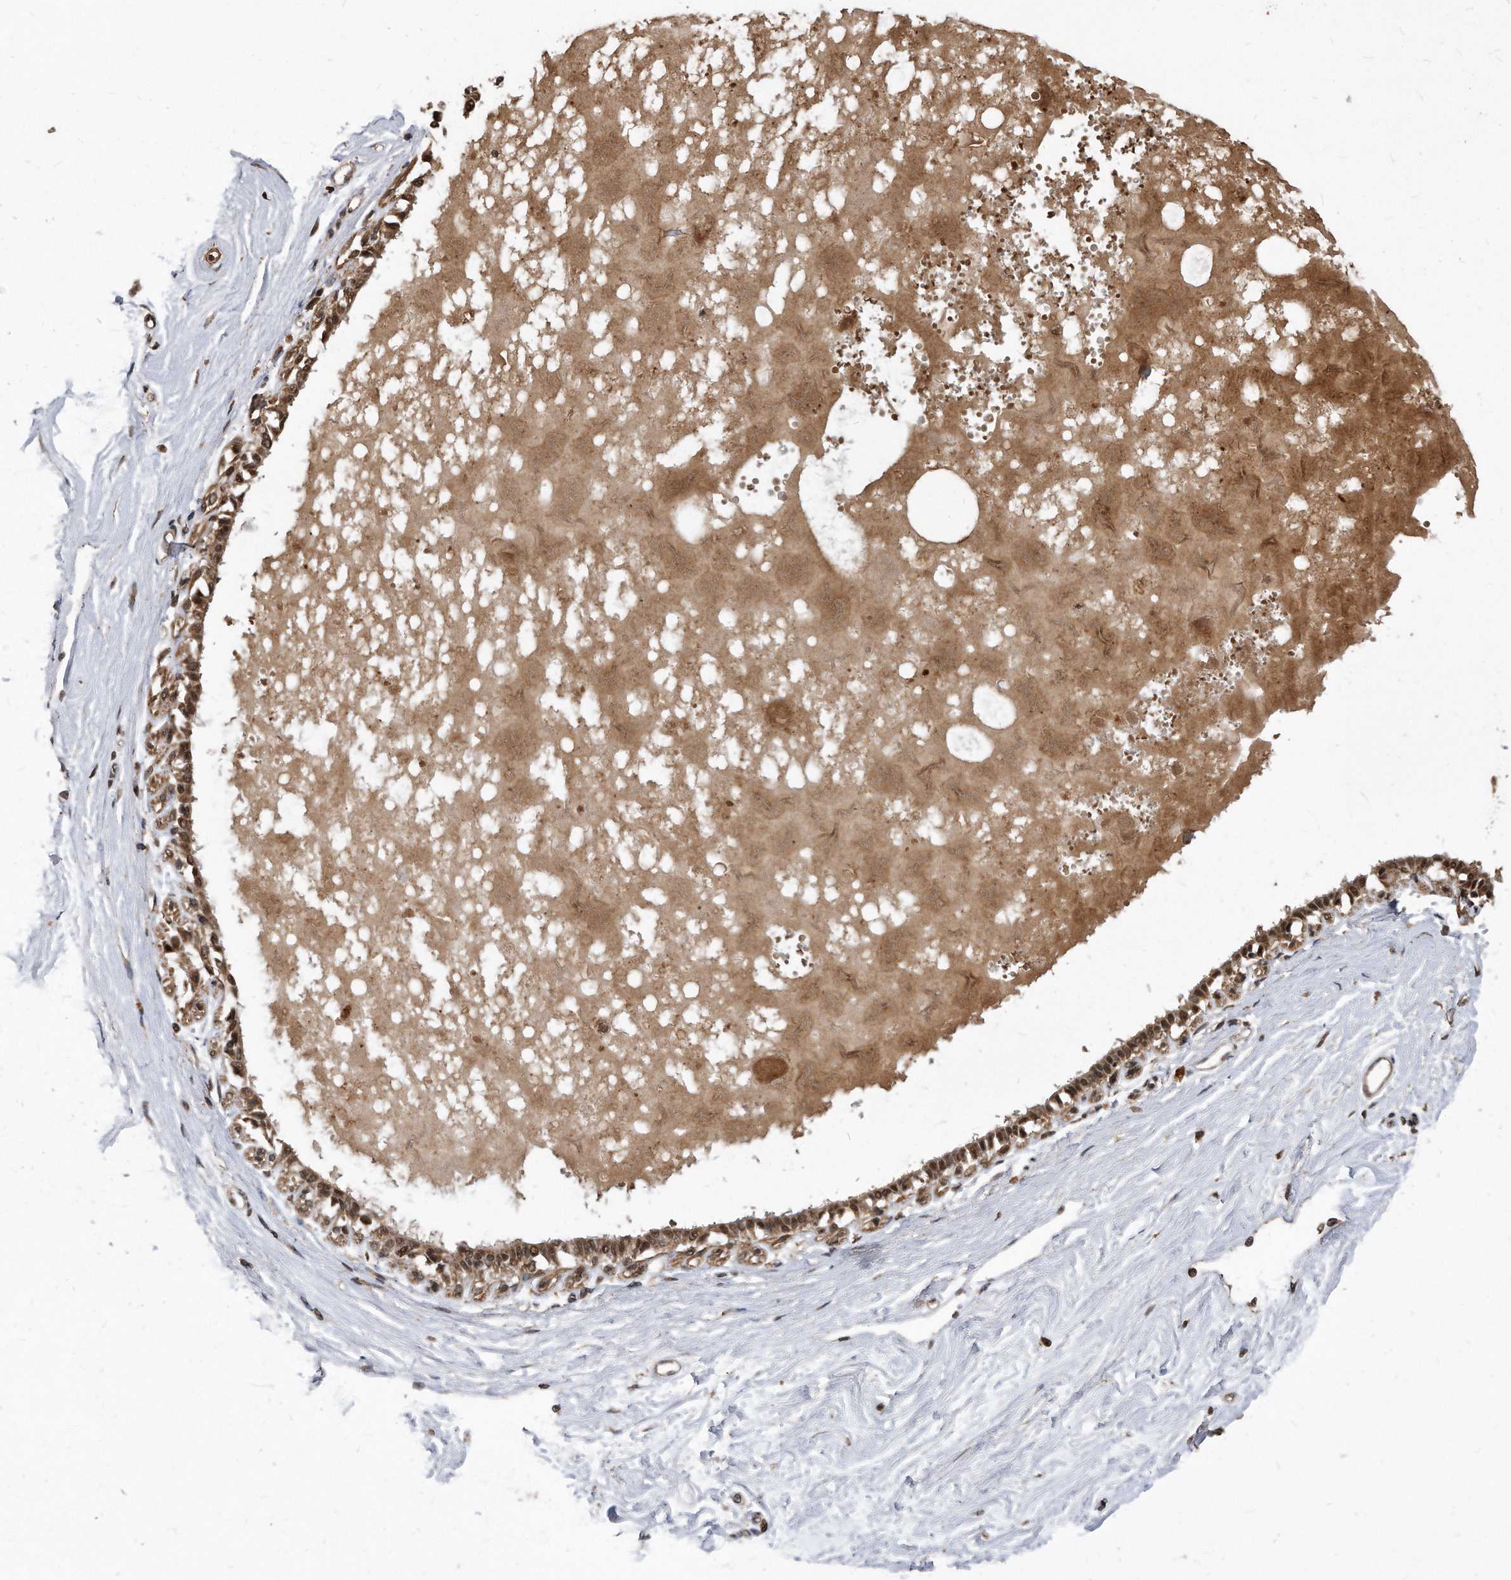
{"staining": {"intensity": "moderate", "quantity": ">75%", "location": "cytoplasmic/membranous"}, "tissue": "breast", "cell_type": "Adipocytes", "image_type": "normal", "snomed": [{"axis": "morphology", "description": "Normal tissue, NOS"}, {"axis": "topography", "description": "Breast"}], "caption": "High-magnification brightfield microscopy of unremarkable breast stained with DAB (brown) and counterstained with hematoxylin (blue). adipocytes exhibit moderate cytoplasmic/membranous positivity is present in approximately>75% of cells.", "gene": "DUSP22", "patient": {"sex": "female", "age": 45}}